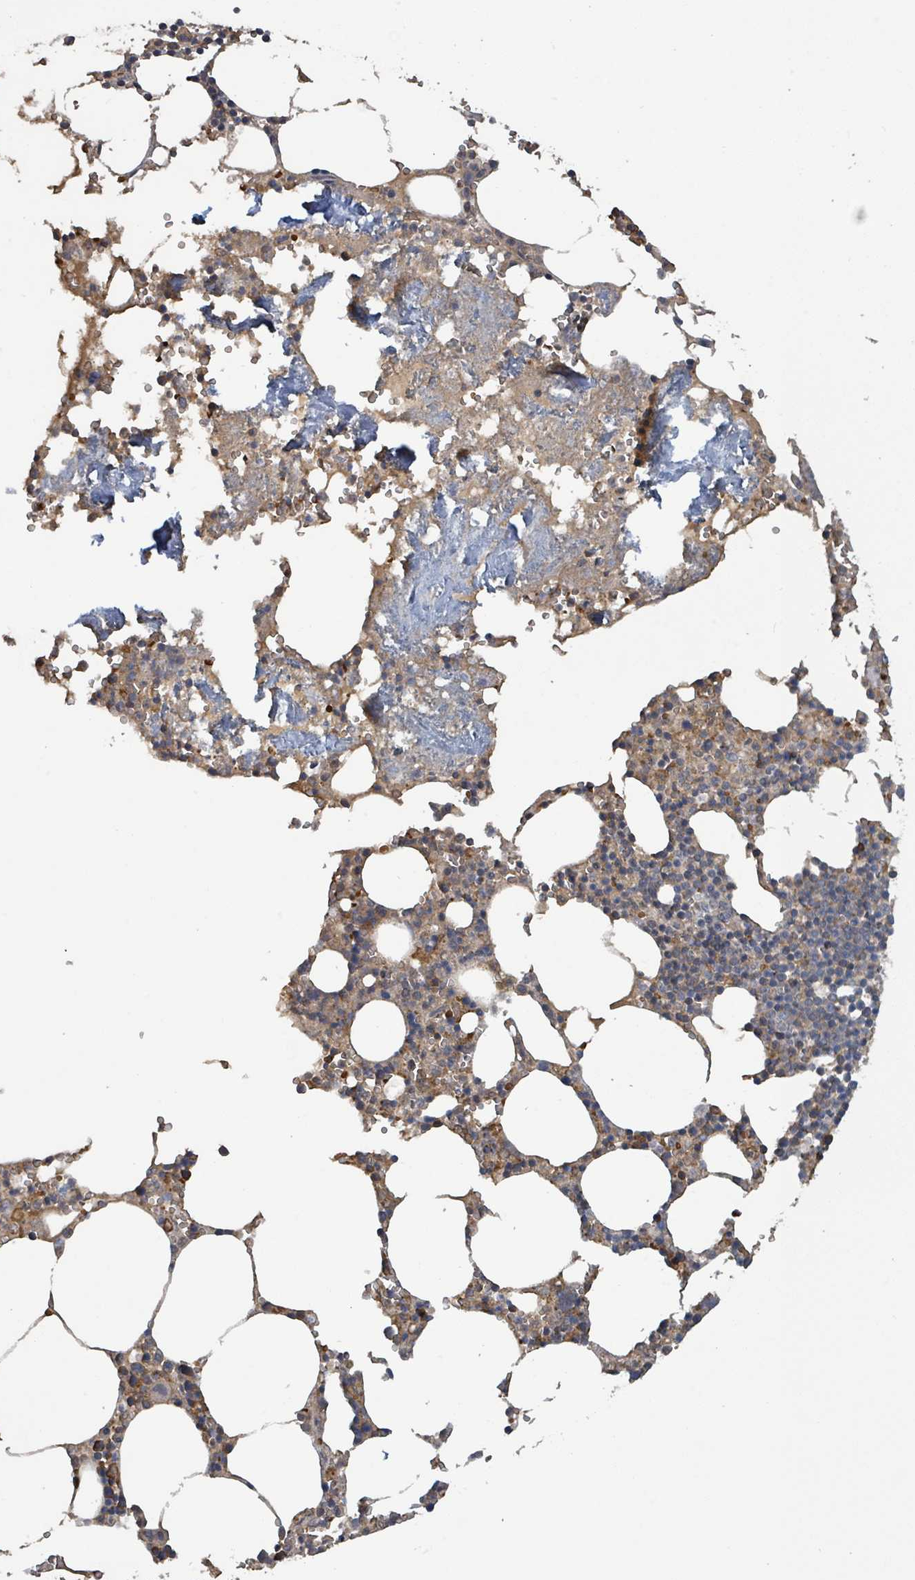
{"staining": {"intensity": "moderate", "quantity": "25%-75%", "location": "cytoplasmic/membranous"}, "tissue": "bone marrow", "cell_type": "Hematopoietic cells", "image_type": "normal", "snomed": [{"axis": "morphology", "description": "Normal tissue, NOS"}, {"axis": "topography", "description": "Bone marrow"}], "caption": "Immunohistochemistry staining of unremarkable bone marrow, which shows medium levels of moderate cytoplasmic/membranous expression in about 25%-75% of hematopoietic cells indicating moderate cytoplasmic/membranous protein positivity. The staining was performed using DAB (brown) for protein detection and nuclei were counterstained in hematoxylin (blue).", "gene": "SEBOX", "patient": {"sex": "male", "age": 54}}